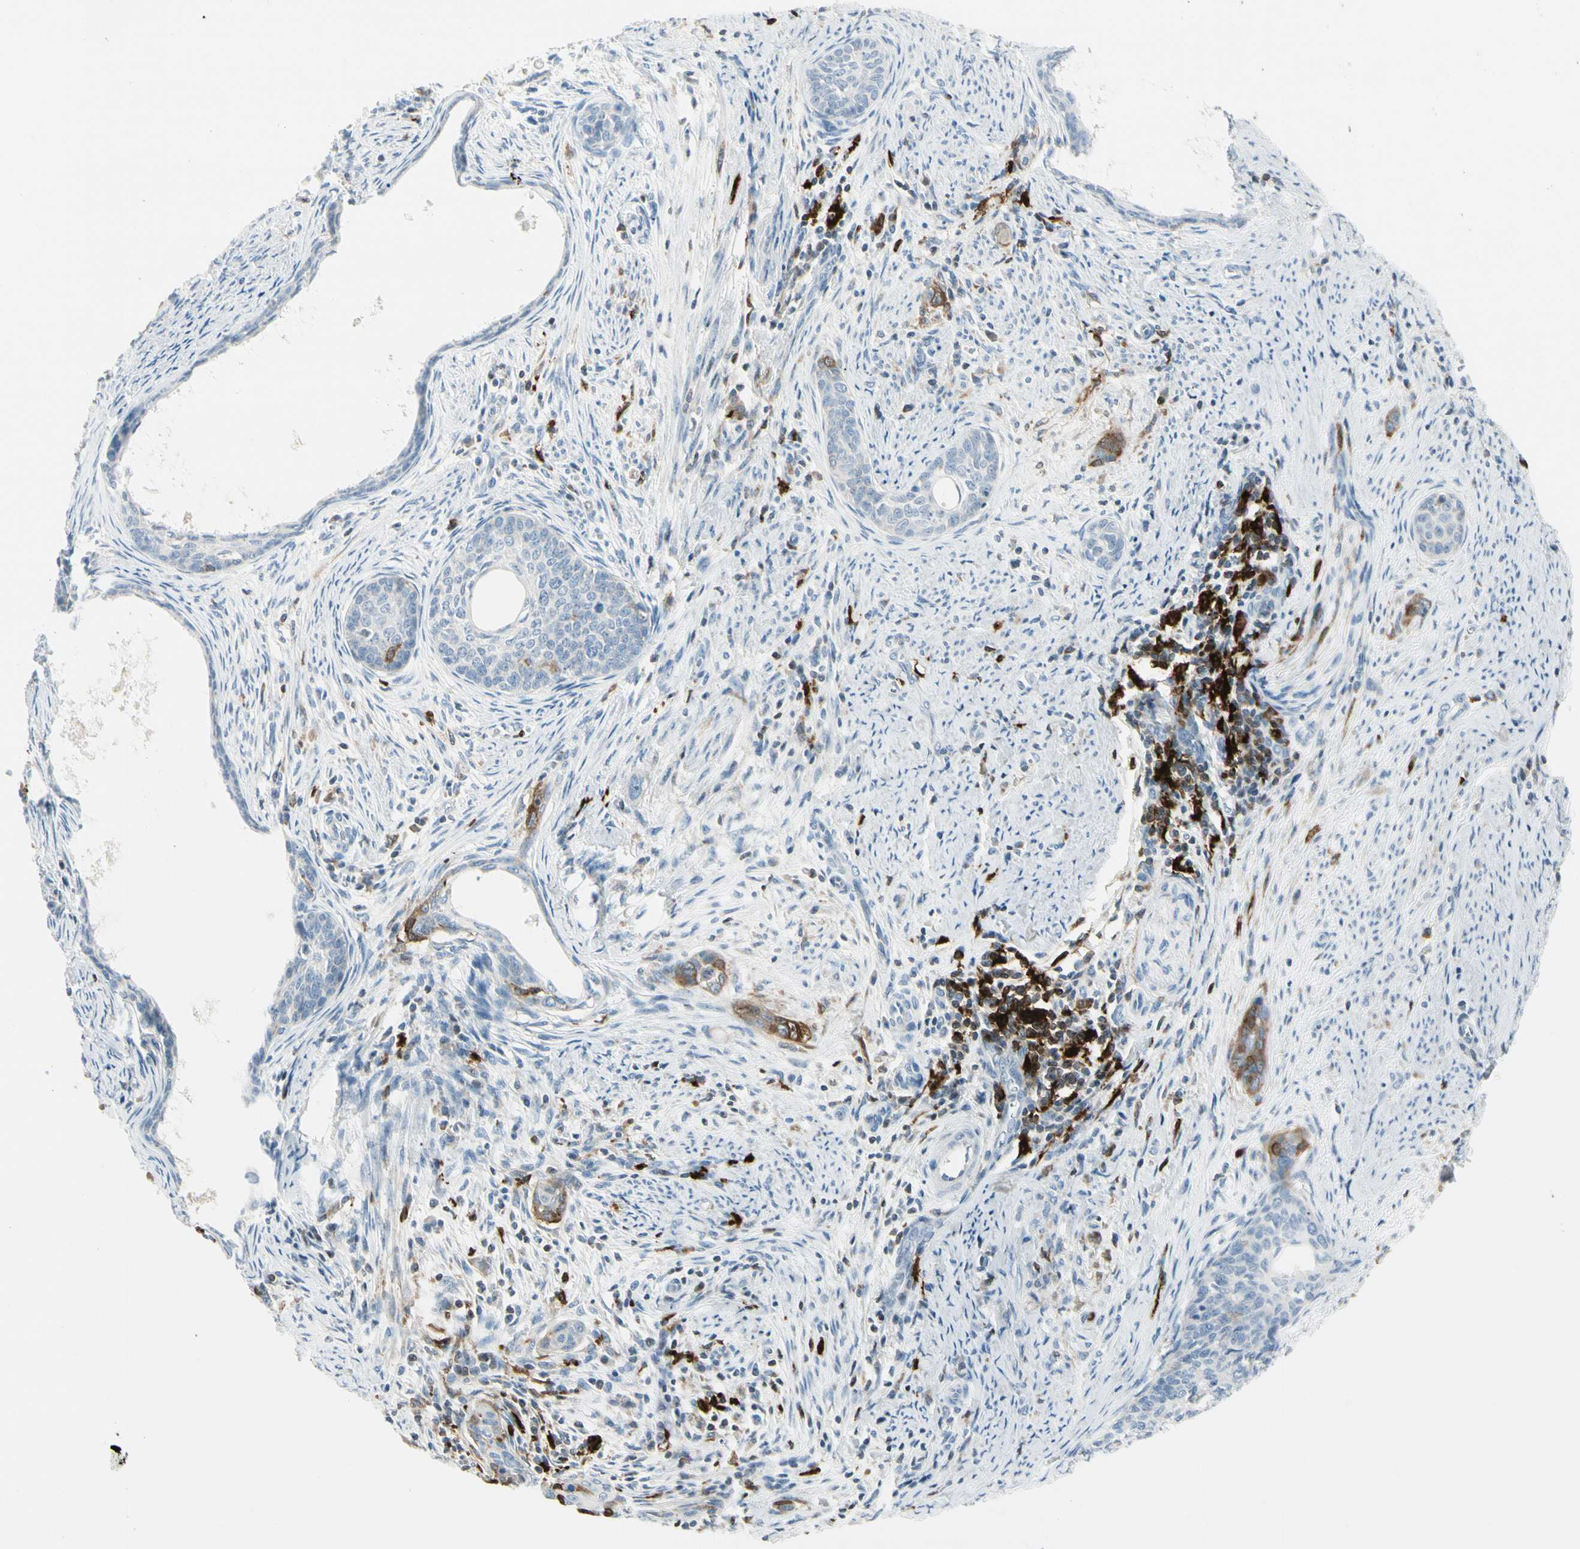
{"staining": {"intensity": "moderate", "quantity": "<25%", "location": "cytoplasmic/membranous"}, "tissue": "cervical cancer", "cell_type": "Tumor cells", "image_type": "cancer", "snomed": [{"axis": "morphology", "description": "Squamous cell carcinoma, NOS"}, {"axis": "topography", "description": "Cervix"}], "caption": "Immunohistochemistry photomicrograph of cervical cancer stained for a protein (brown), which reveals low levels of moderate cytoplasmic/membranous positivity in about <25% of tumor cells.", "gene": "TRAF1", "patient": {"sex": "female", "age": 33}}